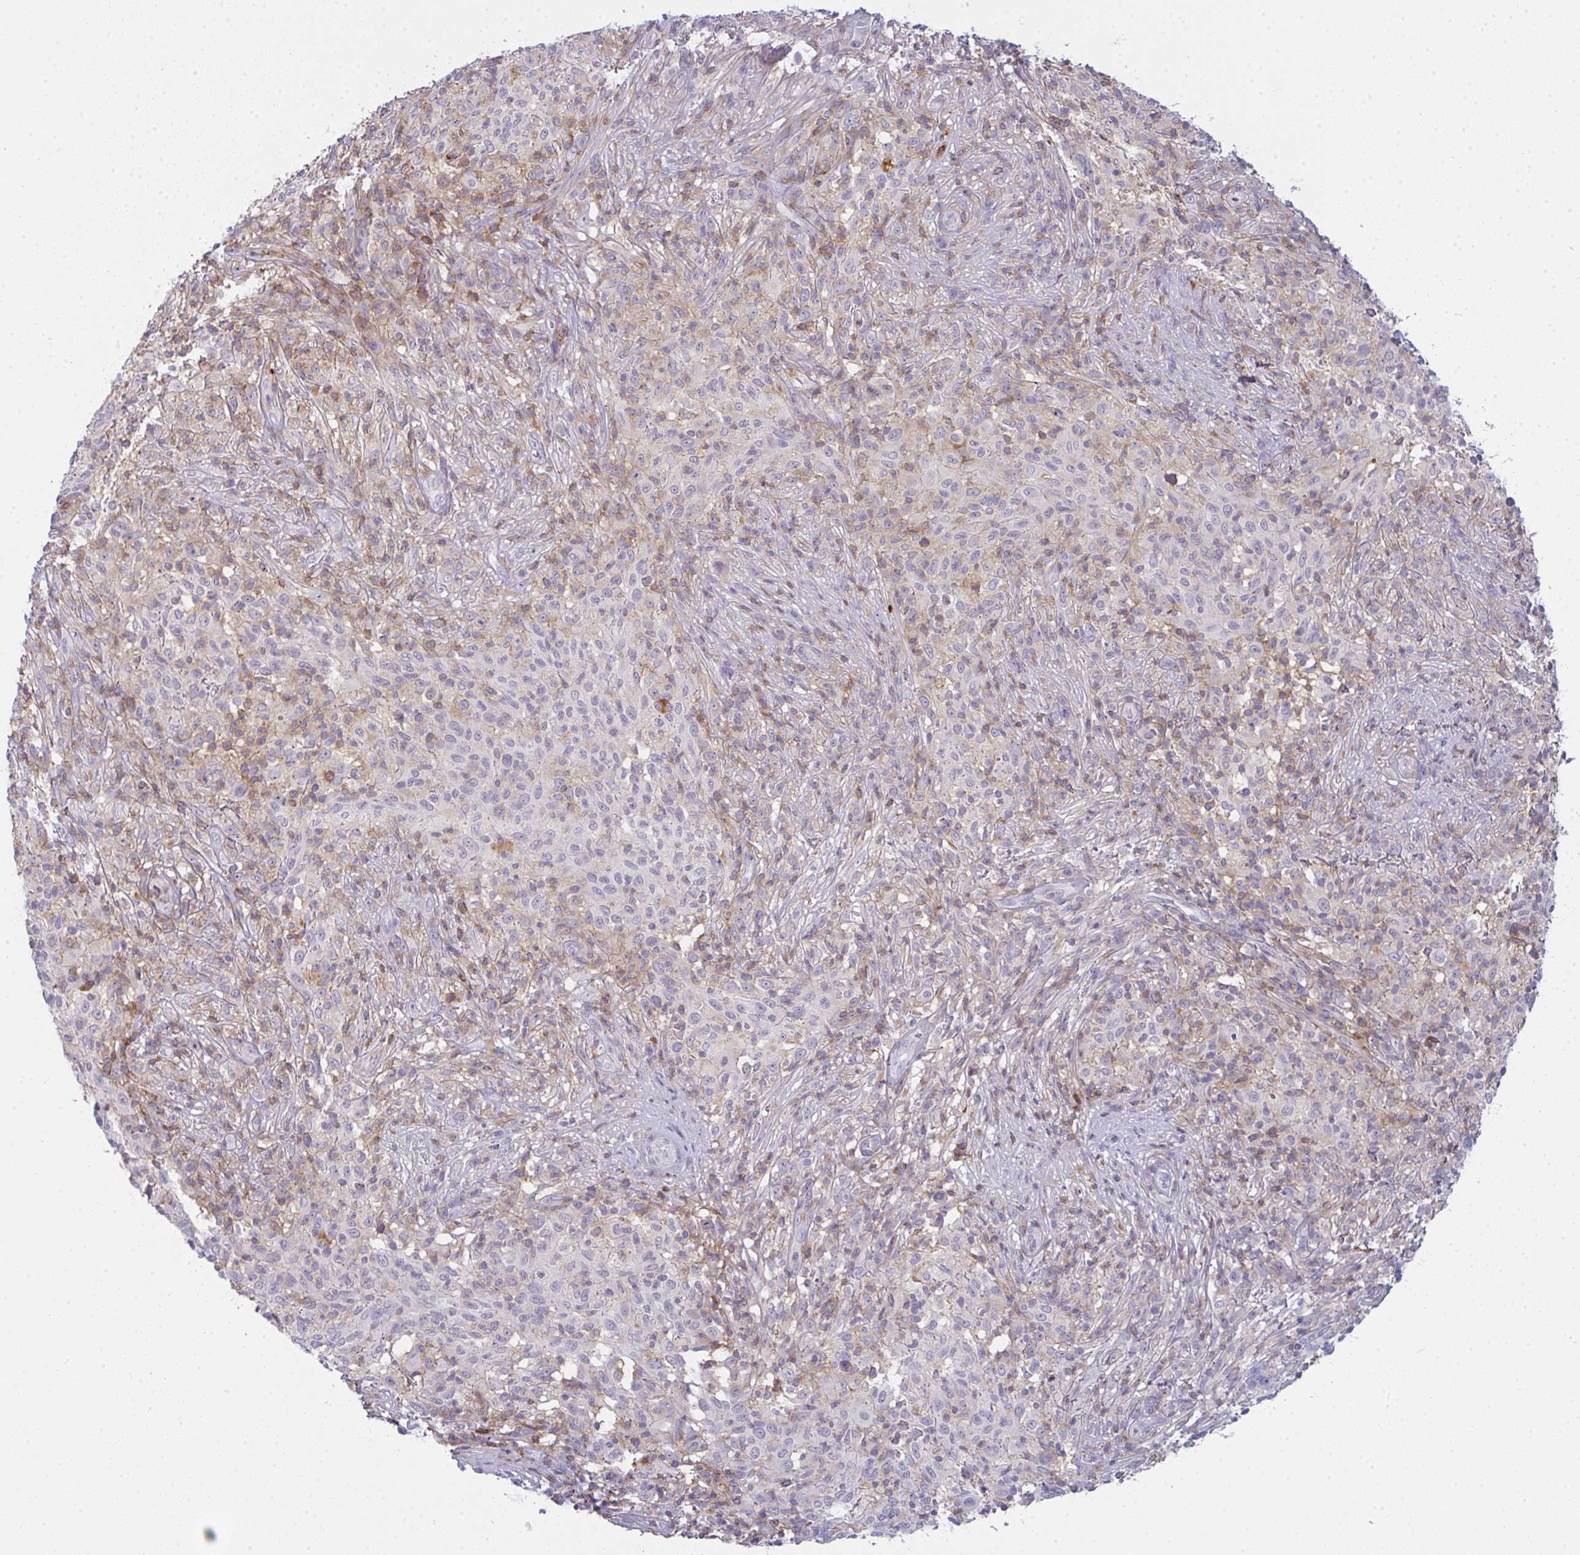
{"staining": {"intensity": "negative", "quantity": "none", "location": "none"}, "tissue": "melanoma", "cell_type": "Tumor cells", "image_type": "cancer", "snomed": [{"axis": "morphology", "description": "Malignant melanoma, NOS"}, {"axis": "topography", "description": "Skin"}], "caption": "DAB immunohistochemical staining of melanoma demonstrates no significant positivity in tumor cells.", "gene": "CD80", "patient": {"sex": "male", "age": 66}}